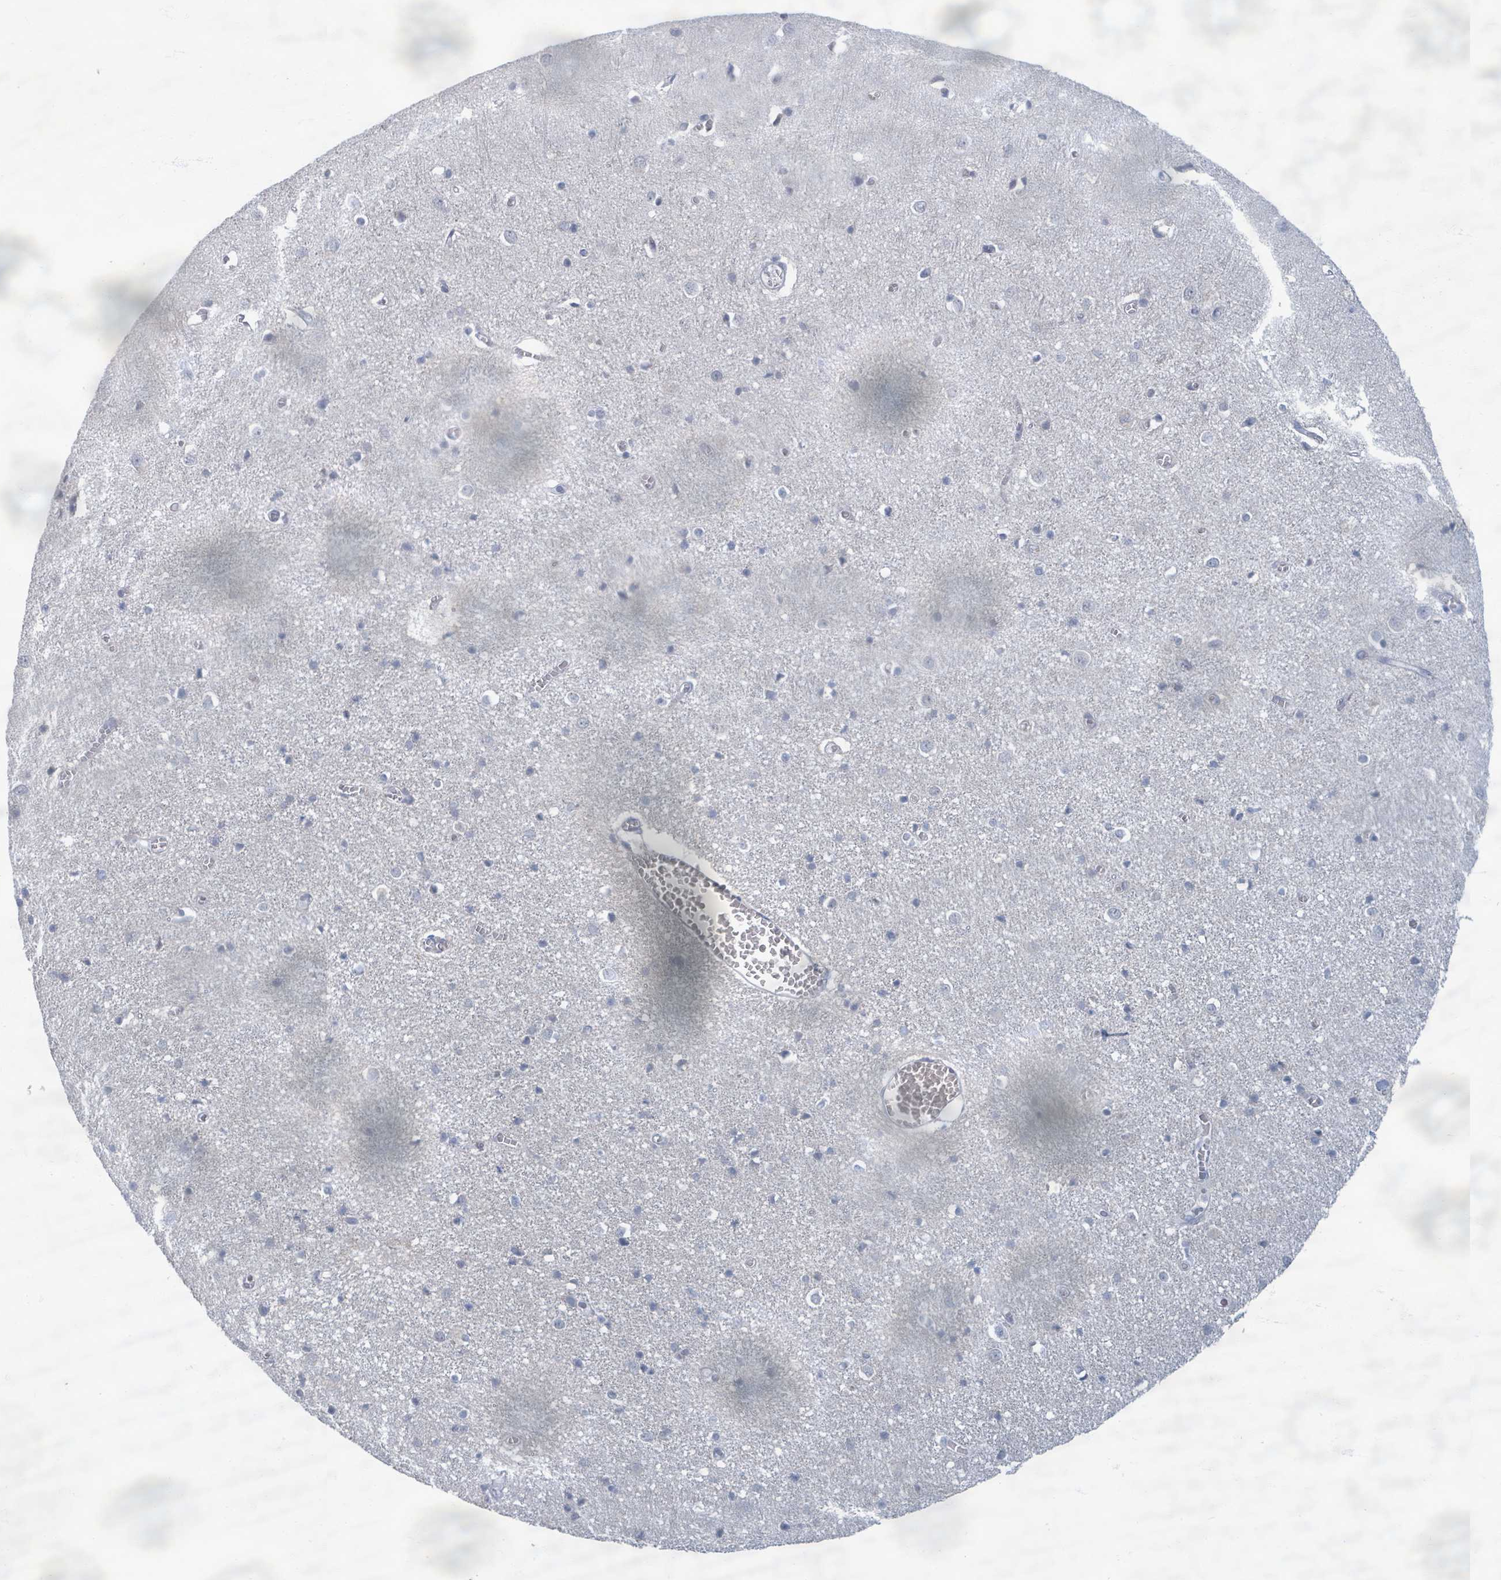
{"staining": {"intensity": "negative", "quantity": "none", "location": "none"}, "tissue": "cerebral cortex", "cell_type": "Endothelial cells", "image_type": "normal", "snomed": [{"axis": "morphology", "description": "Normal tissue, NOS"}, {"axis": "topography", "description": "Cerebral cortex"}], "caption": "Immunohistochemistry micrograph of unremarkable cerebral cortex: cerebral cortex stained with DAB demonstrates no significant protein staining in endothelial cells.", "gene": "WNT11", "patient": {"sex": "female", "age": 64}}